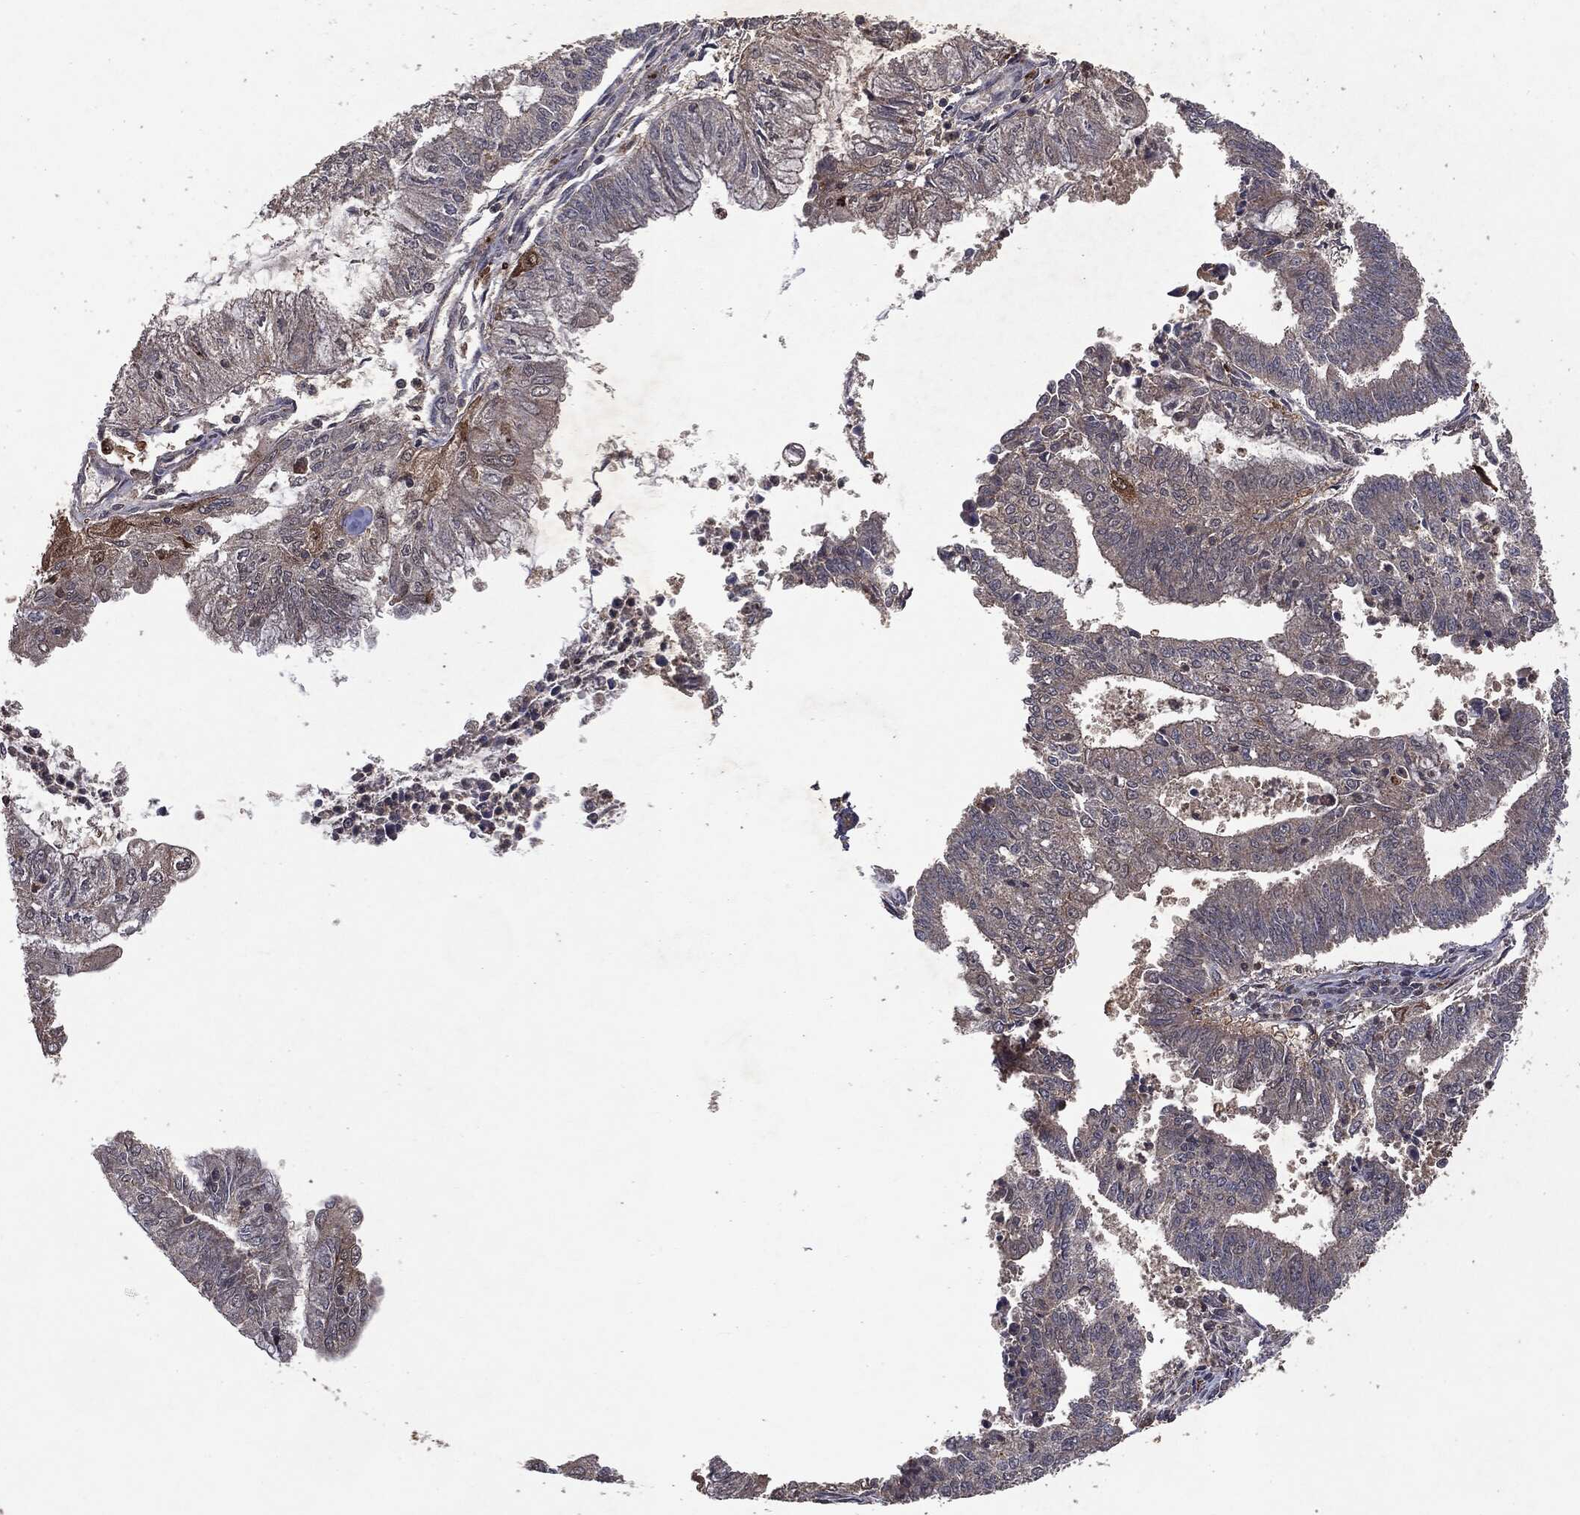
{"staining": {"intensity": "negative", "quantity": "none", "location": "none"}, "tissue": "endometrial cancer", "cell_type": "Tumor cells", "image_type": "cancer", "snomed": [{"axis": "morphology", "description": "Adenocarcinoma, NOS"}, {"axis": "topography", "description": "Endometrium"}], "caption": "Adenocarcinoma (endometrial) was stained to show a protein in brown. There is no significant expression in tumor cells.", "gene": "MTOR", "patient": {"sex": "female", "age": 61}}